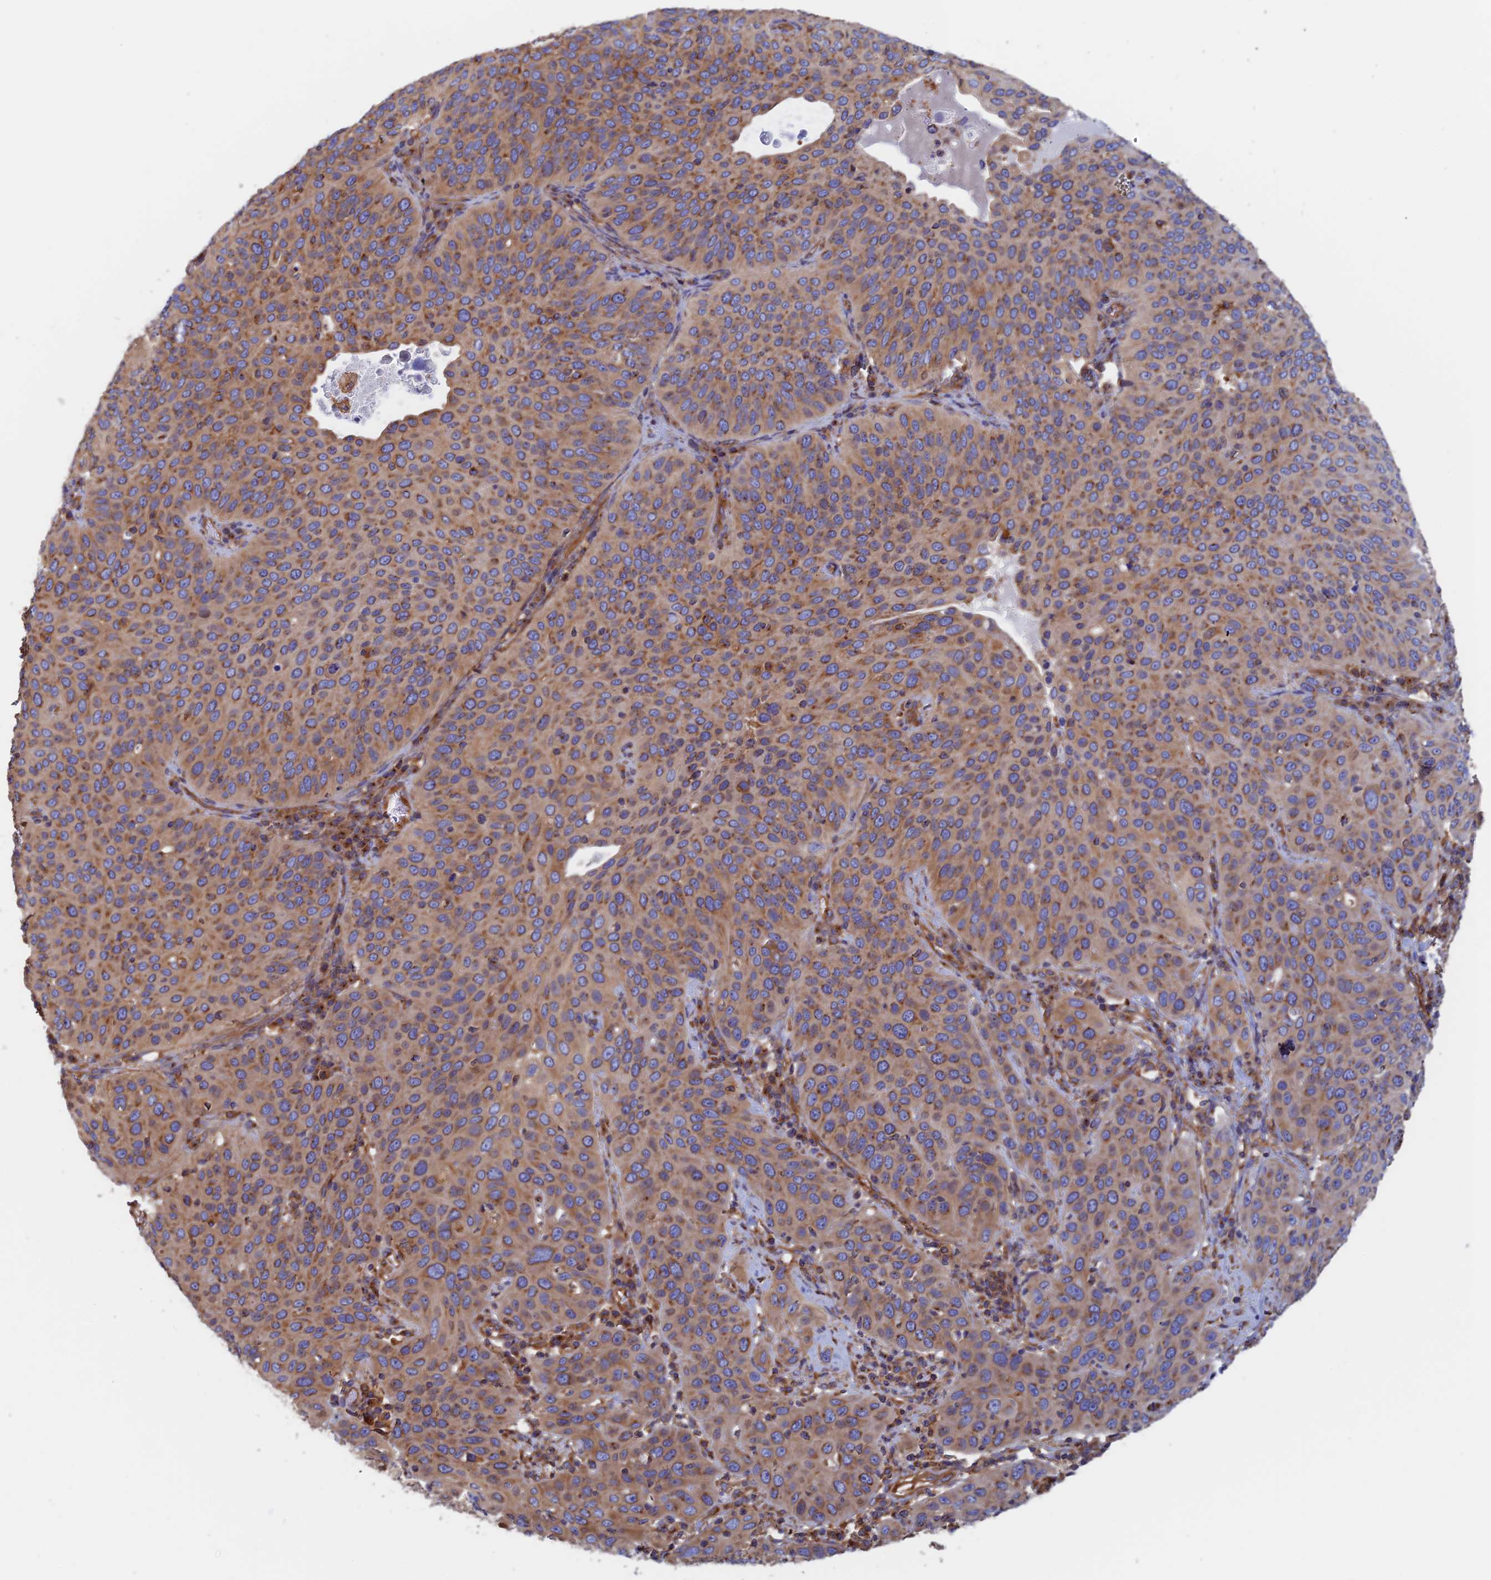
{"staining": {"intensity": "moderate", "quantity": "25%-75%", "location": "cytoplasmic/membranous"}, "tissue": "cervical cancer", "cell_type": "Tumor cells", "image_type": "cancer", "snomed": [{"axis": "morphology", "description": "Squamous cell carcinoma, NOS"}, {"axis": "topography", "description": "Cervix"}], "caption": "Moderate cytoplasmic/membranous staining for a protein is identified in about 25%-75% of tumor cells of cervical cancer using immunohistochemistry (IHC).", "gene": "DCTN2", "patient": {"sex": "female", "age": 36}}